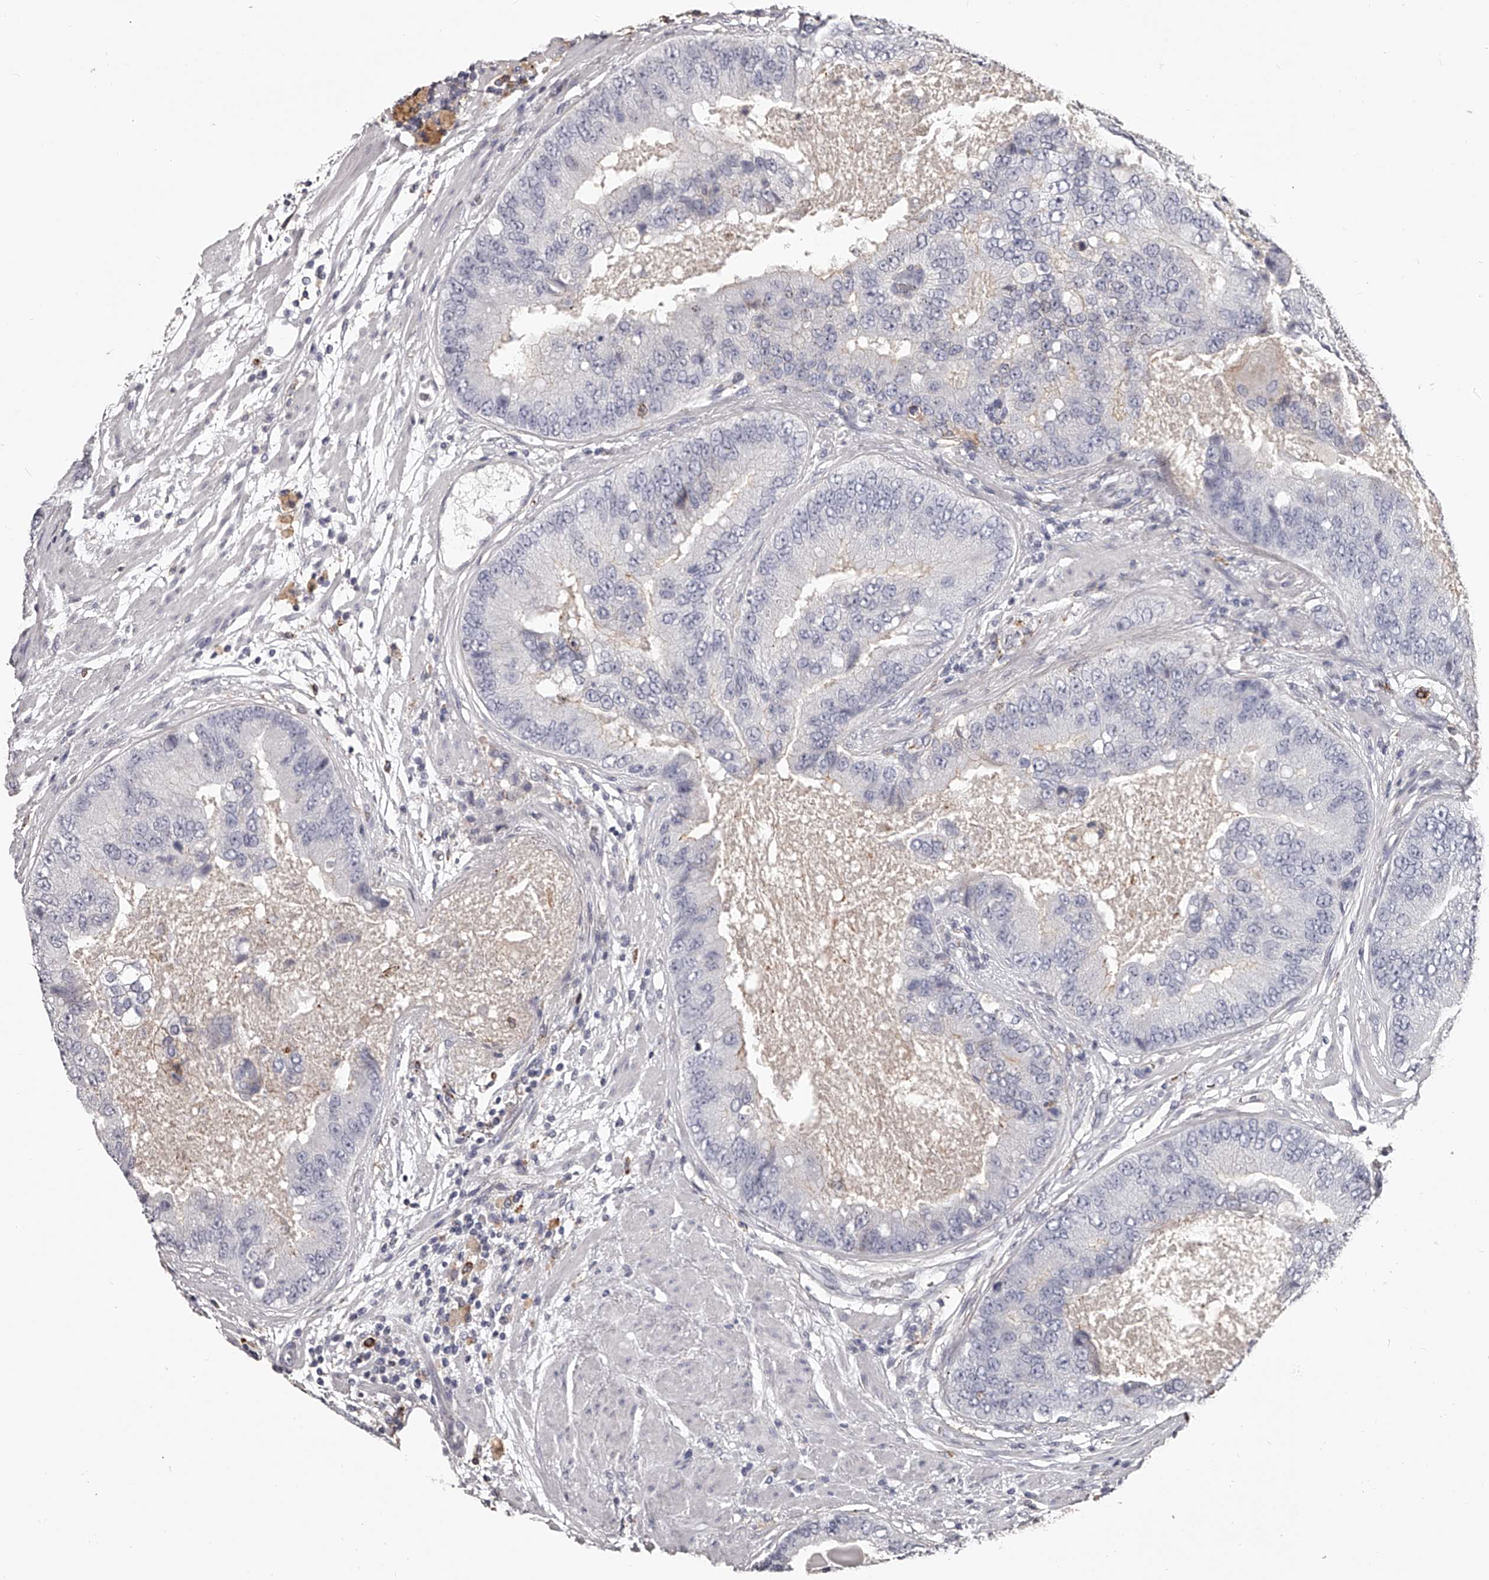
{"staining": {"intensity": "negative", "quantity": "none", "location": "none"}, "tissue": "prostate cancer", "cell_type": "Tumor cells", "image_type": "cancer", "snomed": [{"axis": "morphology", "description": "Adenocarcinoma, High grade"}, {"axis": "topography", "description": "Prostate"}], "caption": "An image of prostate cancer (adenocarcinoma (high-grade)) stained for a protein shows no brown staining in tumor cells.", "gene": "PACSIN1", "patient": {"sex": "male", "age": 70}}